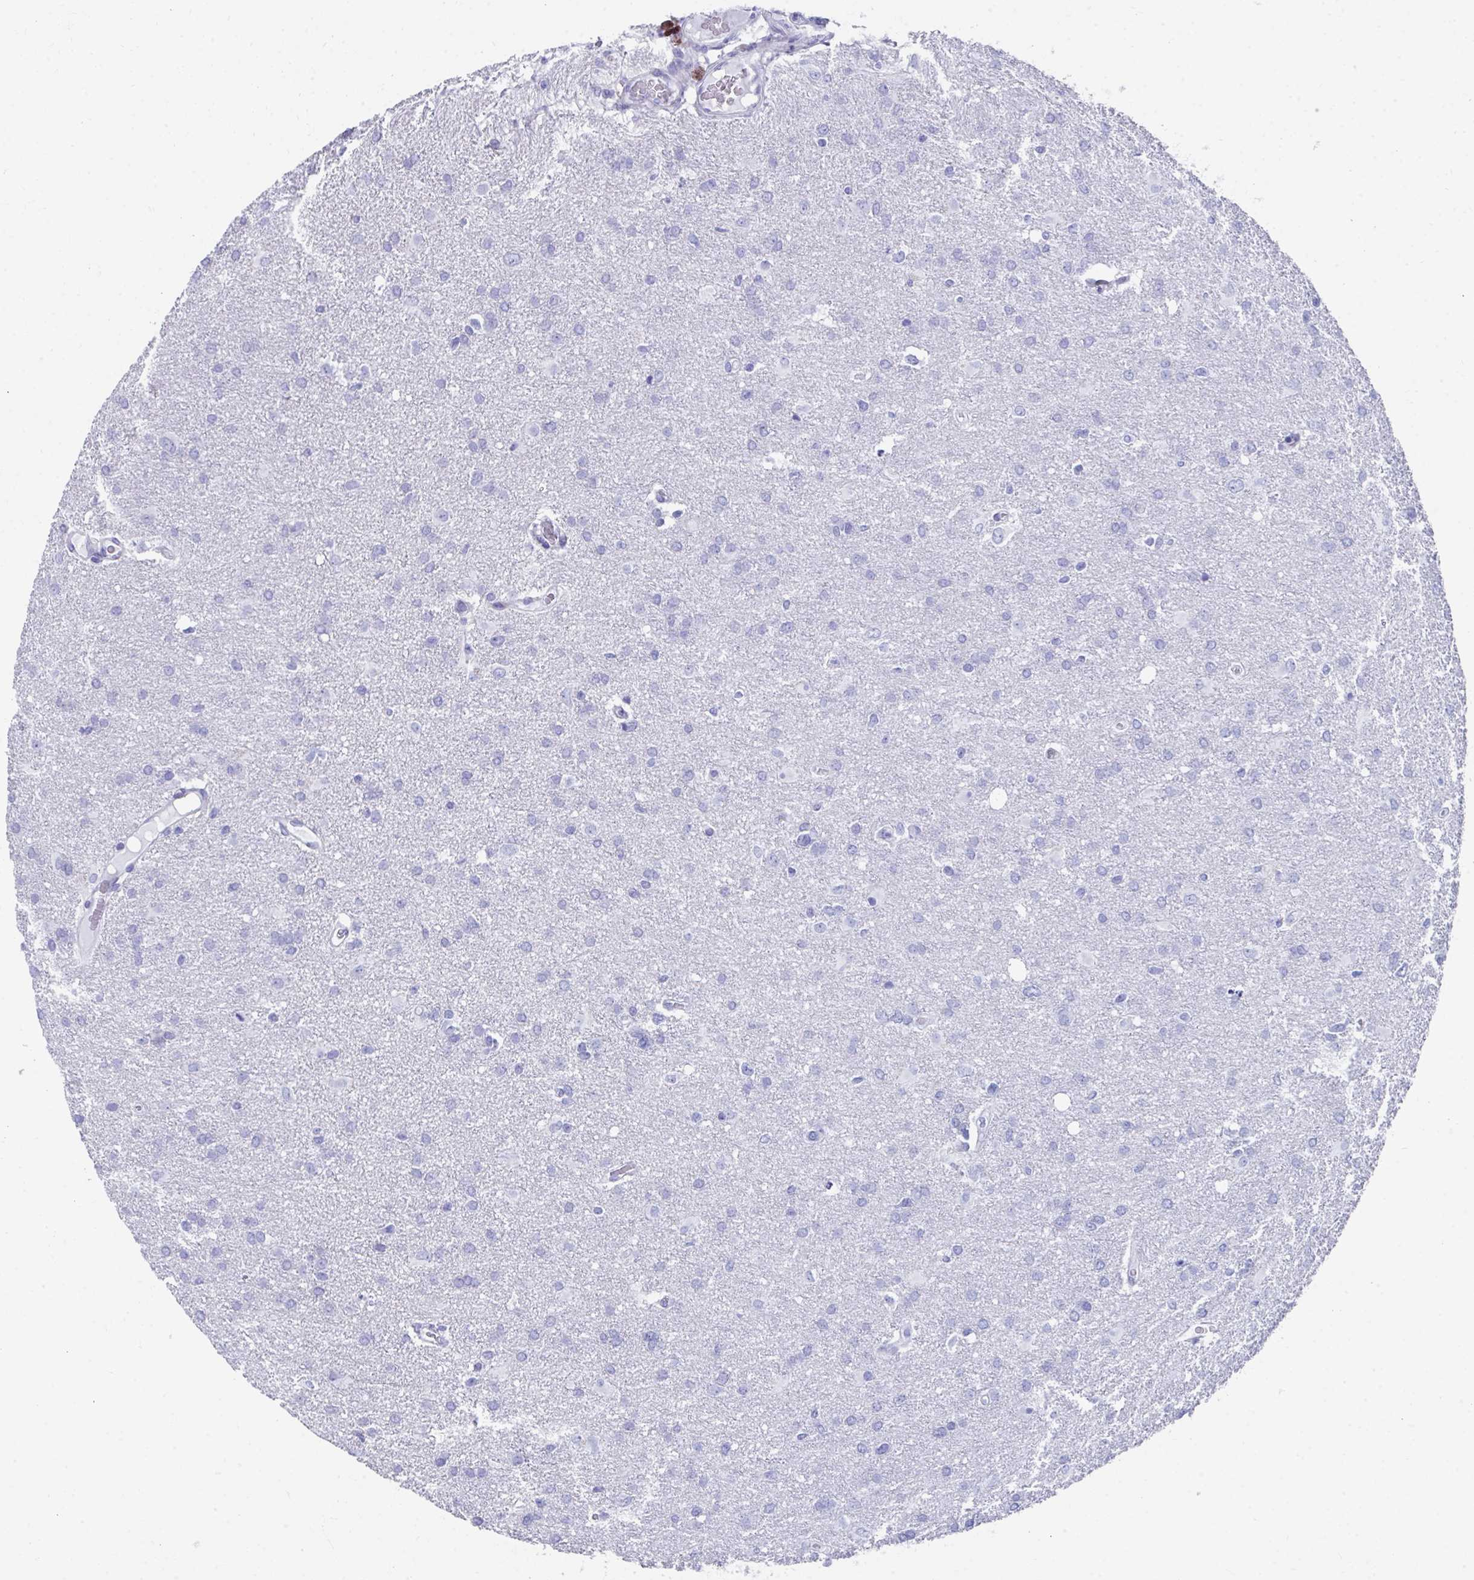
{"staining": {"intensity": "negative", "quantity": "none", "location": "none"}, "tissue": "glioma", "cell_type": "Tumor cells", "image_type": "cancer", "snomed": [{"axis": "morphology", "description": "Glioma, malignant, High grade"}, {"axis": "topography", "description": "Brain"}], "caption": "Protein analysis of malignant glioma (high-grade) reveals no significant staining in tumor cells.", "gene": "HGD", "patient": {"sex": "male", "age": 53}}